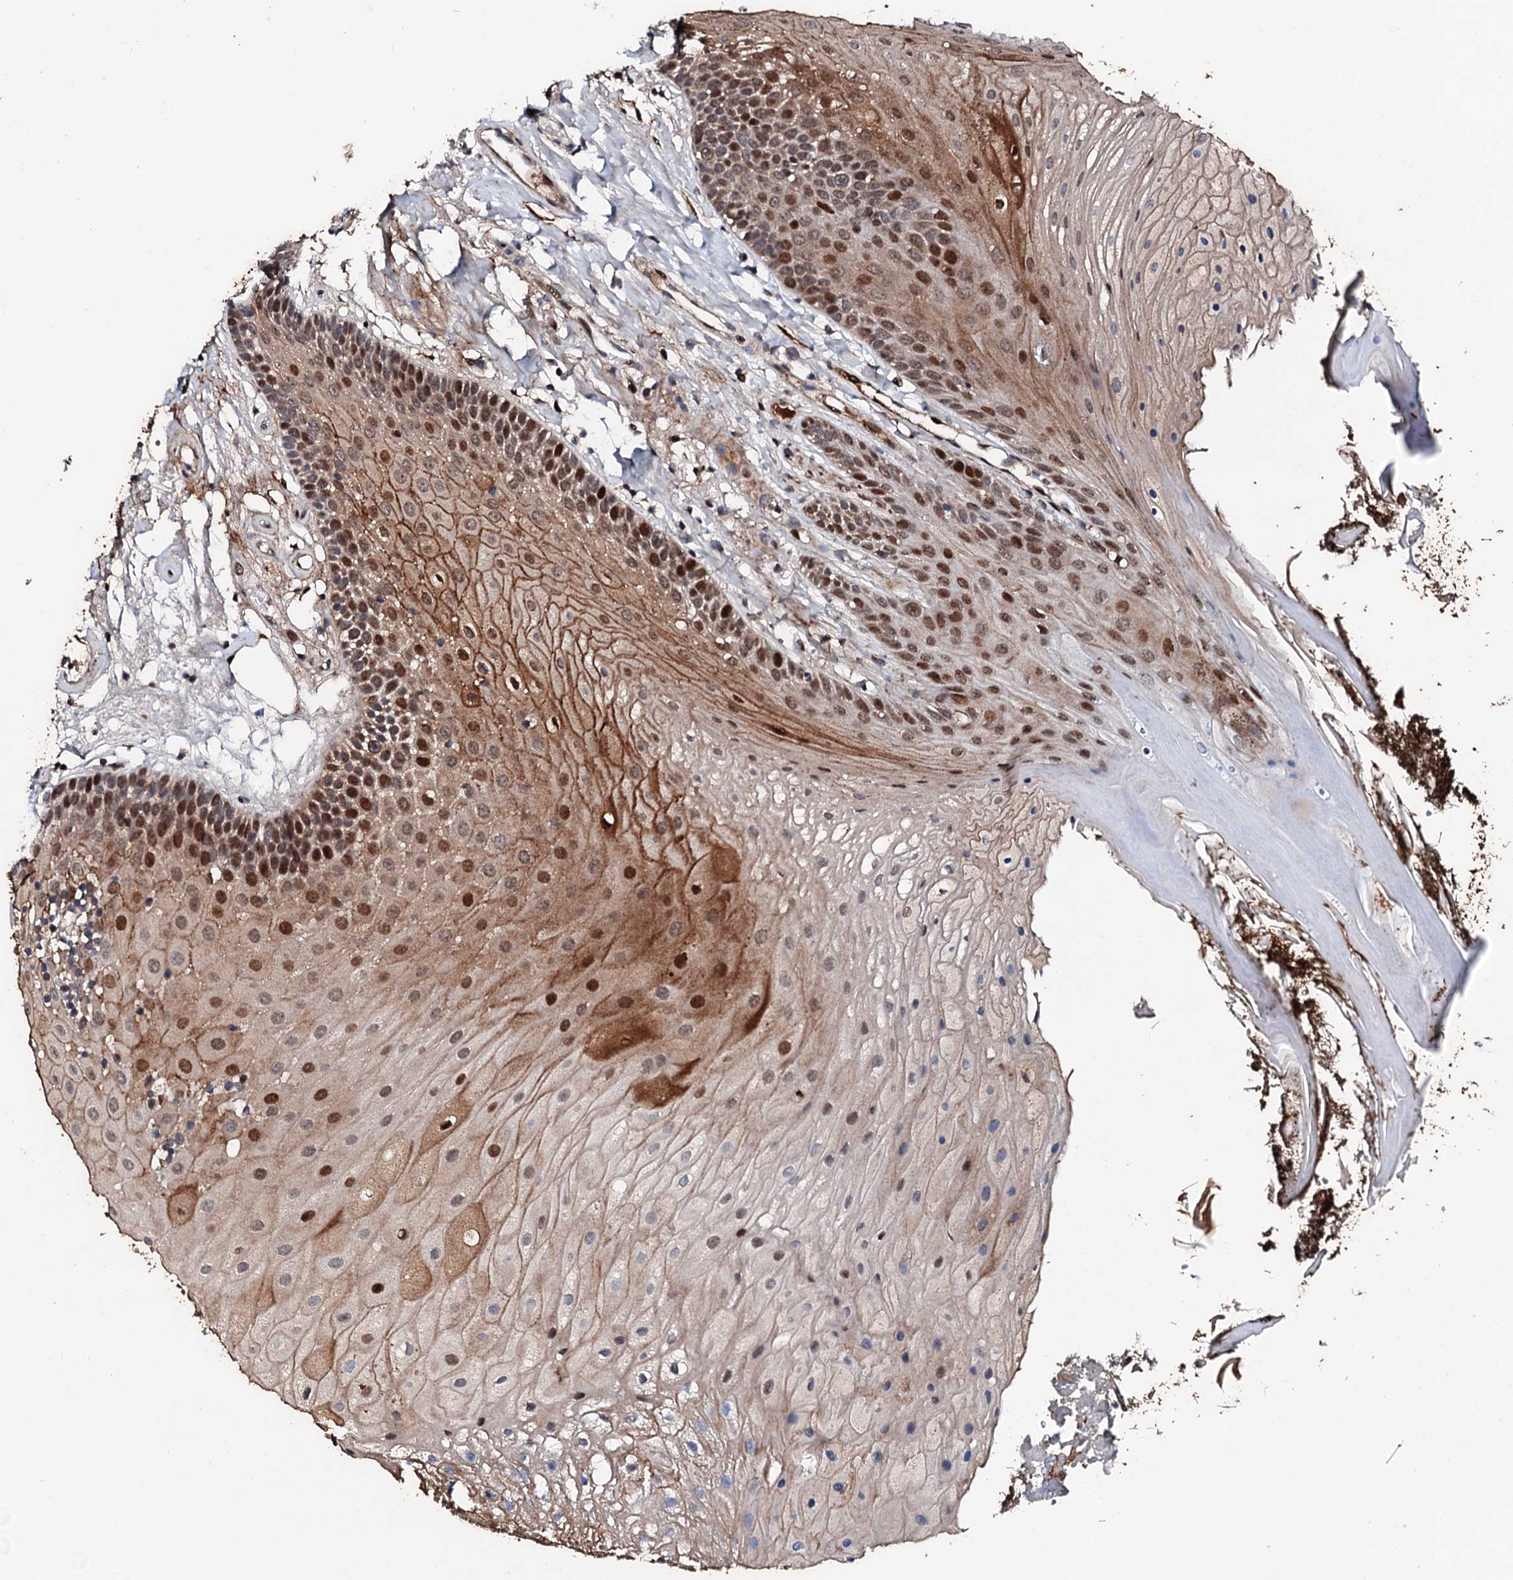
{"staining": {"intensity": "strong", "quantity": "25%-75%", "location": "cytoplasmic/membranous,nuclear"}, "tissue": "oral mucosa", "cell_type": "Squamous epithelial cells", "image_type": "normal", "snomed": [{"axis": "morphology", "description": "Normal tissue, NOS"}, {"axis": "topography", "description": "Oral tissue"}], "caption": "Protein staining of unremarkable oral mucosa displays strong cytoplasmic/membranous,nuclear staining in about 25%-75% of squamous epithelial cells.", "gene": "KIF18A", "patient": {"sex": "female", "age": 80}}